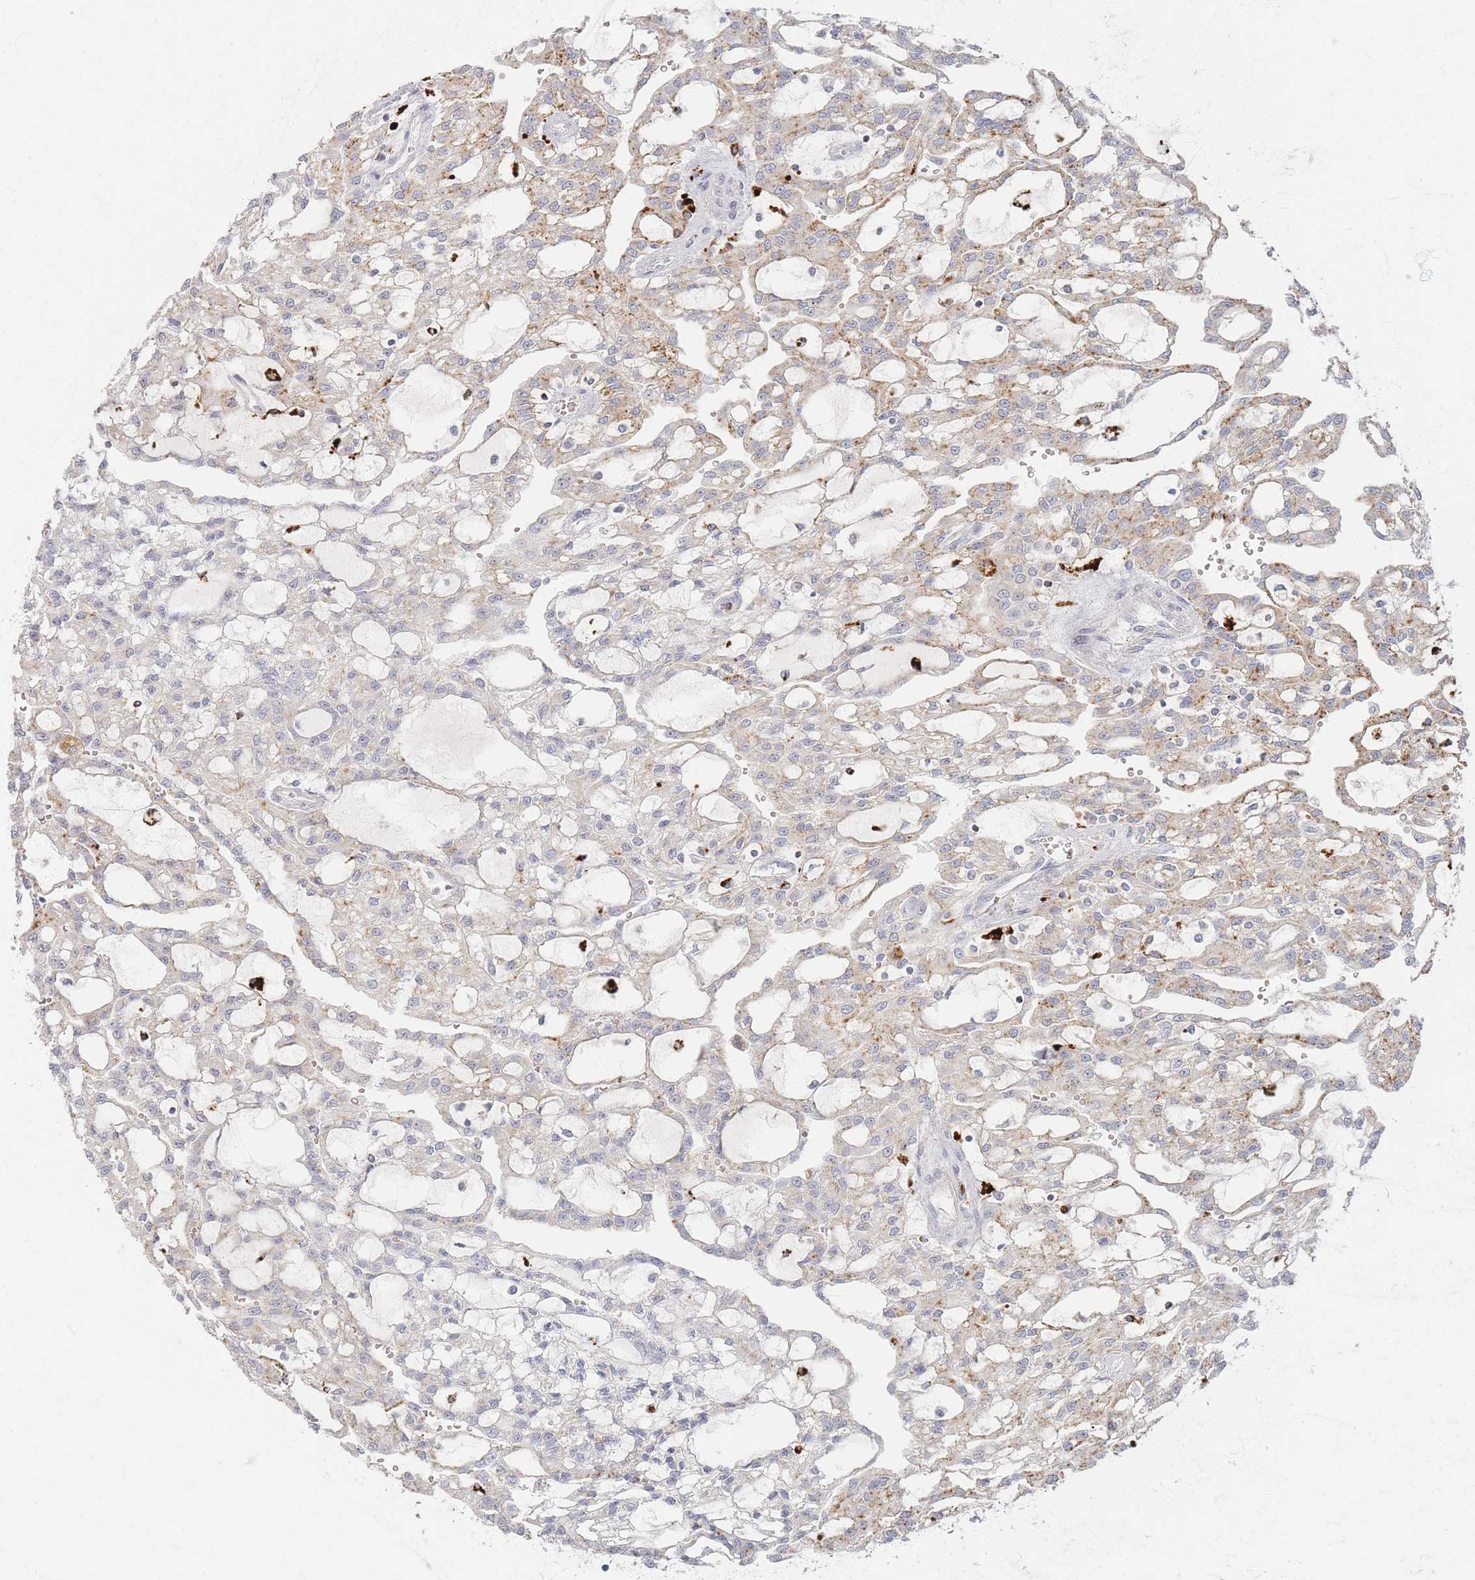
{"staining": {"intensity": "moderate", "quantity": "25%-75%", "location": "cytoplasmic/membranous"}, "tissue": "renal cancer", "cell_type": "Tumor cells", "image_type": "cancer", "snomed": [{"axis": "morphology", "description": "Adenocarcinoma, NOS"}, {"axis": "topography", "description": "Kidney"}], "caption": "Immunohistochemical staining of renal adenocarcinoma reveals medium levels of moderate cytoplasmic/membranous protein expression in about 25%-75% of tumor cells. (DAB (3,3'-diaminobenzidine) IHC, brown staining for protein, blue staining for nuclei).", "gene": "SLC2A11", "patient": {"sex": "male", "age": 63}}